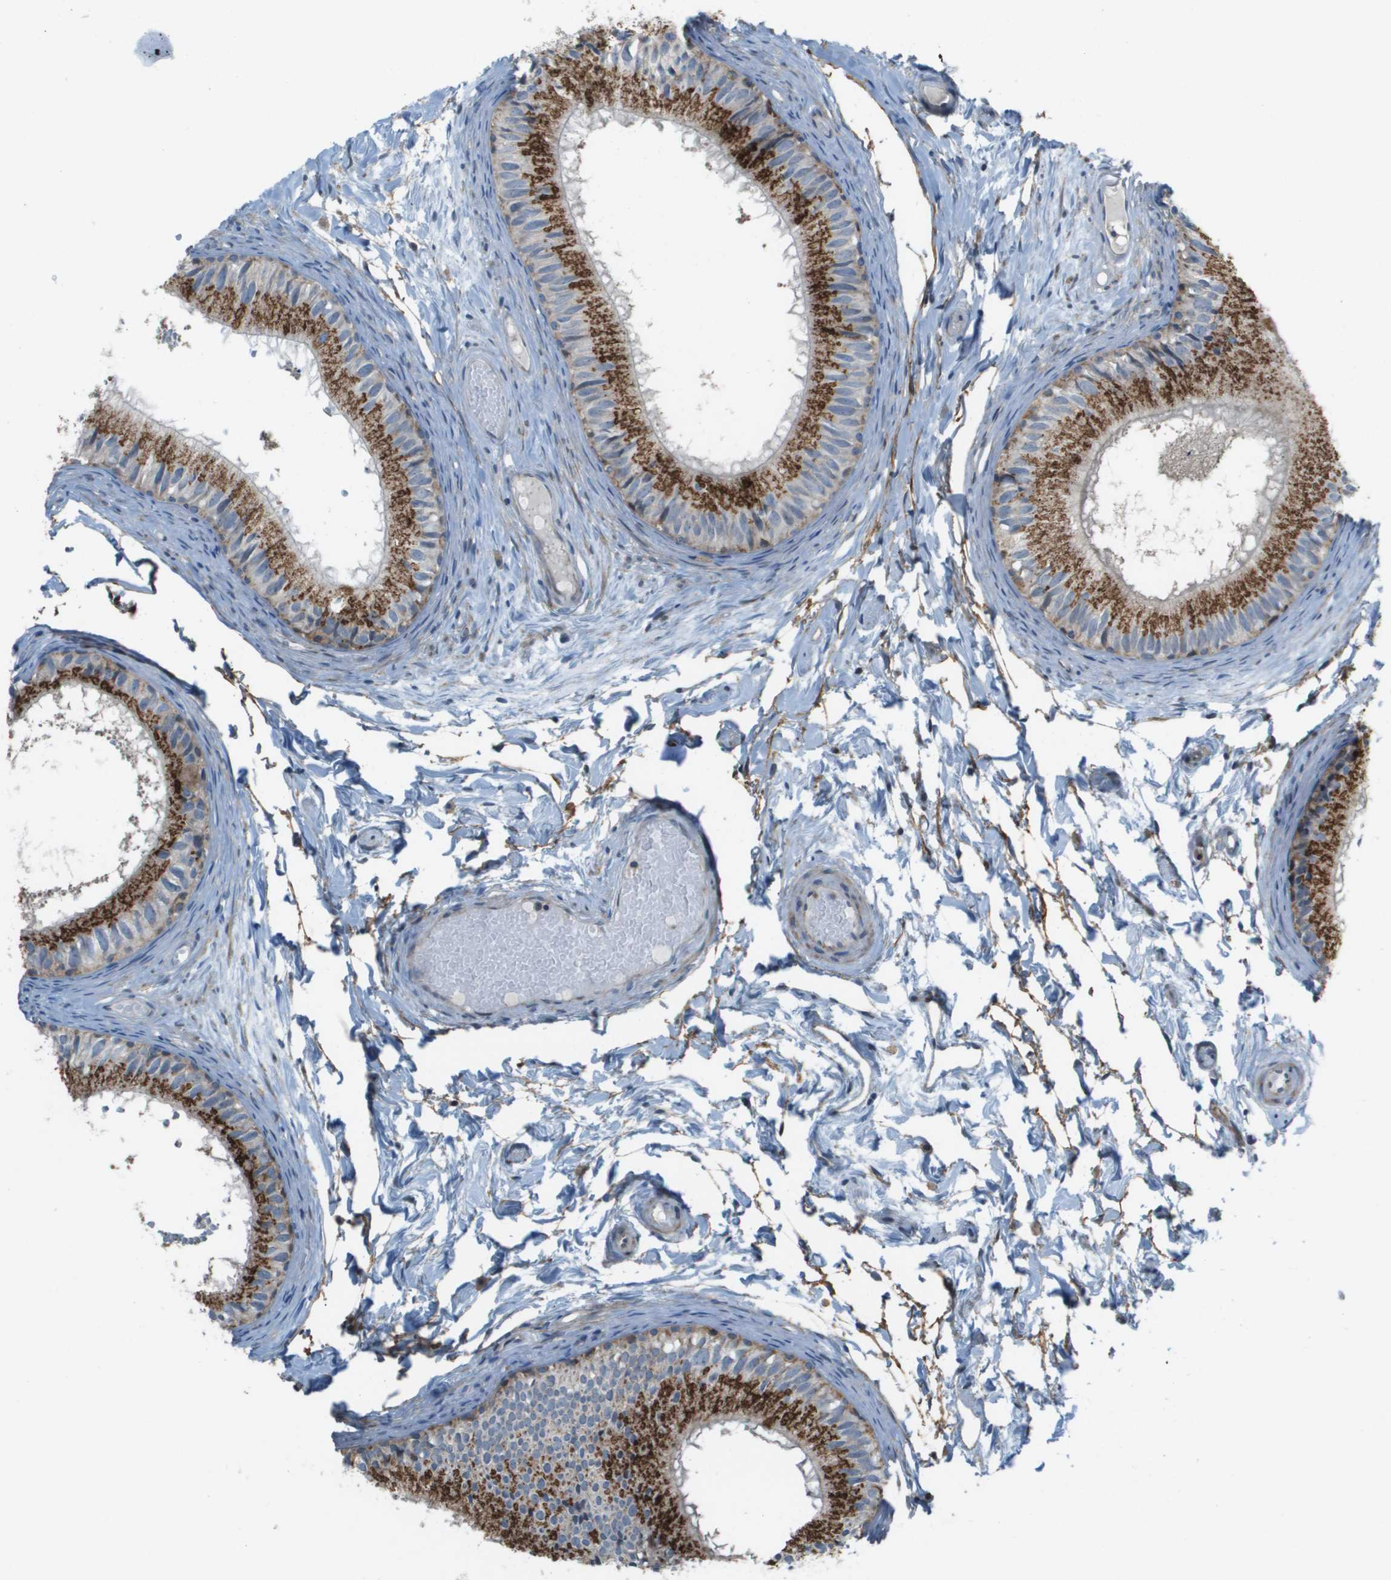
{"staining": {"intensity": "strong", "quantity": ">75%", "location": "cytoplasmic/membranous"}, "tissue": "epididymis", "cell_type": "Glandular cells", "image_type": "normal", "snomed": [{"axis": "morphology", "description": "Normal tissue, NOS"}, {"axis": "topography", "description": "Epididymis"}], "caption": "High-power microscopy captured an IHC photomicrograph of benign epididymis, revealing strong cytoplasmic/membranous positivity in about >75% of glandular cells. (brown staining indicates protein expression, while blue staining denotes nuclei).", "gene": "GALNT6", "patient": {"sex": "male", "age": 46}}